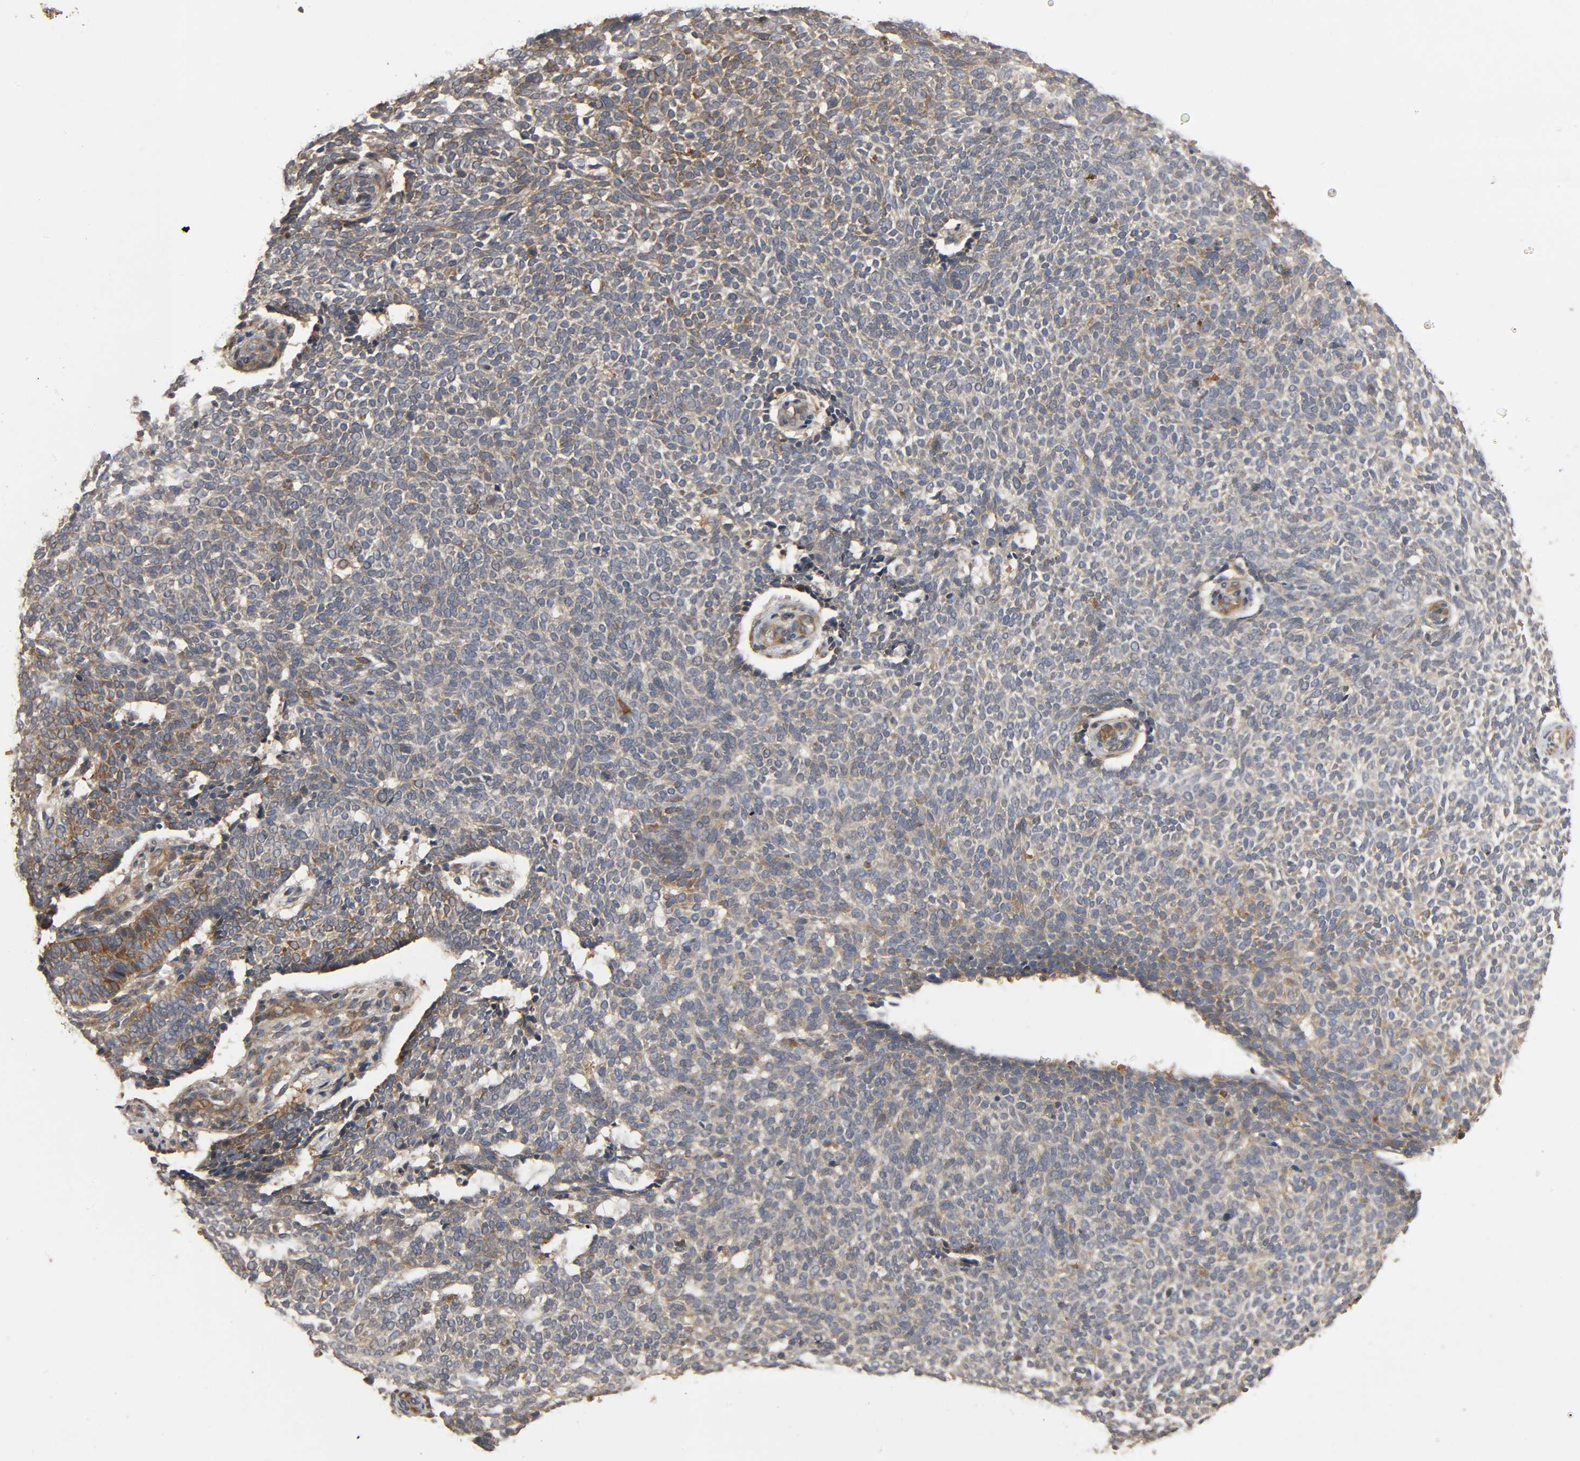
{"staining": {"intensity": "weak", "quantity": "<25%", "location": "cytoplasmic/membranous"}, "tissue": "skin cancer", "cell_type": "Tumor cells", "image_type": "cancer", "snomed": [{"axis": "morphology", "description": "Normal tissue, NOS"}, {"axis": "morphology", "description": "Basal cell carcinoma"}, {"axis": "topography", "description": "Skin"}], "caption": "DAB immunohistochemical staining of human skin cancer (basal cell carcinoma) reveals no significant staining in tumor cells.", "gene": "SGSM1", "patient": {"sex": "male", "age": 87}}